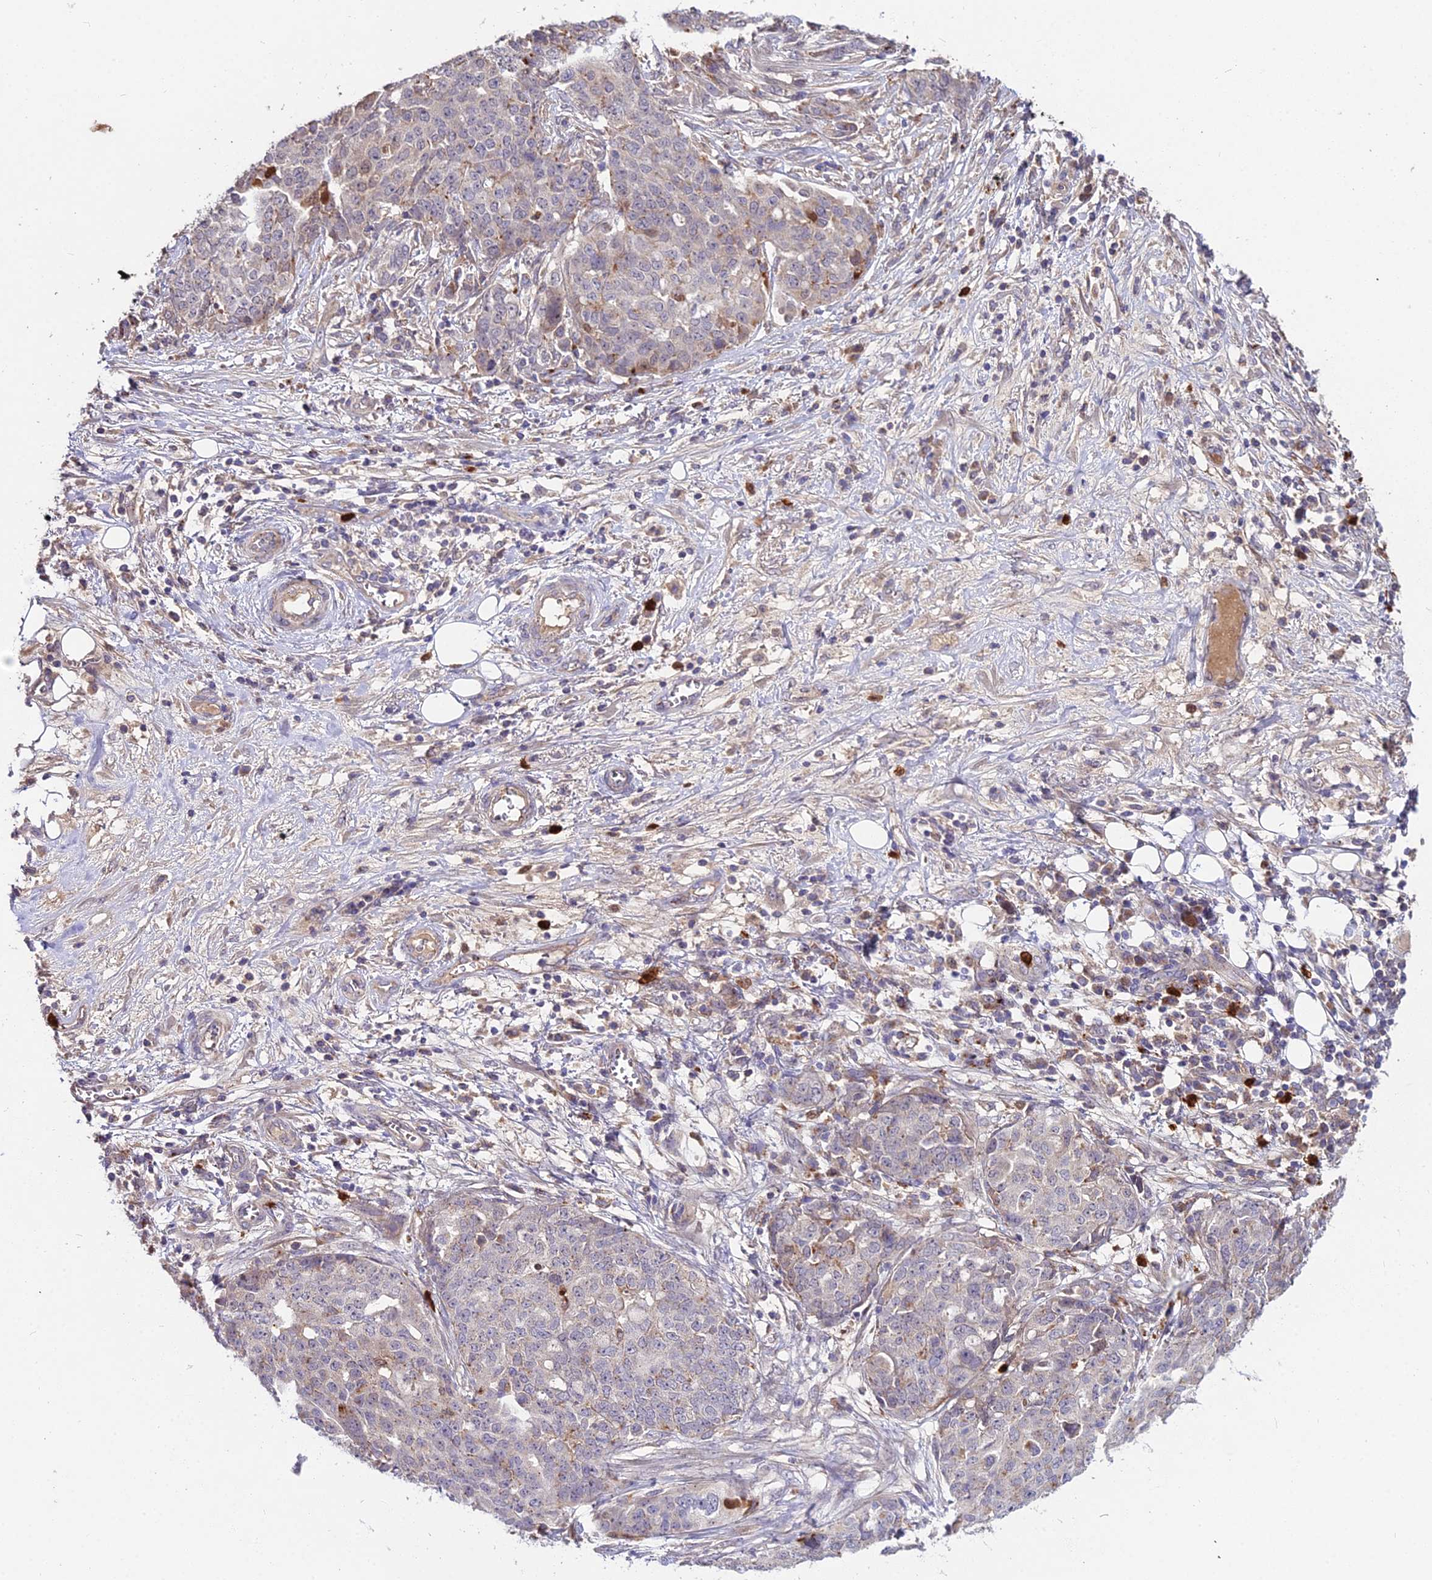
{"staining": {"intensity": "moderate", "quantity": "<25%", "location": "cytoplasmic/membranous"}, "tissue": "ovarian cancer", "cell_type": "Tumor cells", "image_type": "cancer", "snomed": [{"axis": "morphology", "description": "Cystadenocarcinoma, serous, NOS"}, {"axis": "topography", "description": "Soft tissue"}, {"axis": "topography", "description": "Ovary"}], "caption": "DAB immunohistochemical staining of human ovarian serous cystadenocarcinoma demonstrates moderate cytoplasmic/membranous protein staining in about <25% of tumor cells. Immunohistochemistry stains the protein in brown and the nuclei are stained blue.", "gene": "EID2", "patient": {"sex": "female", "age": 57}}